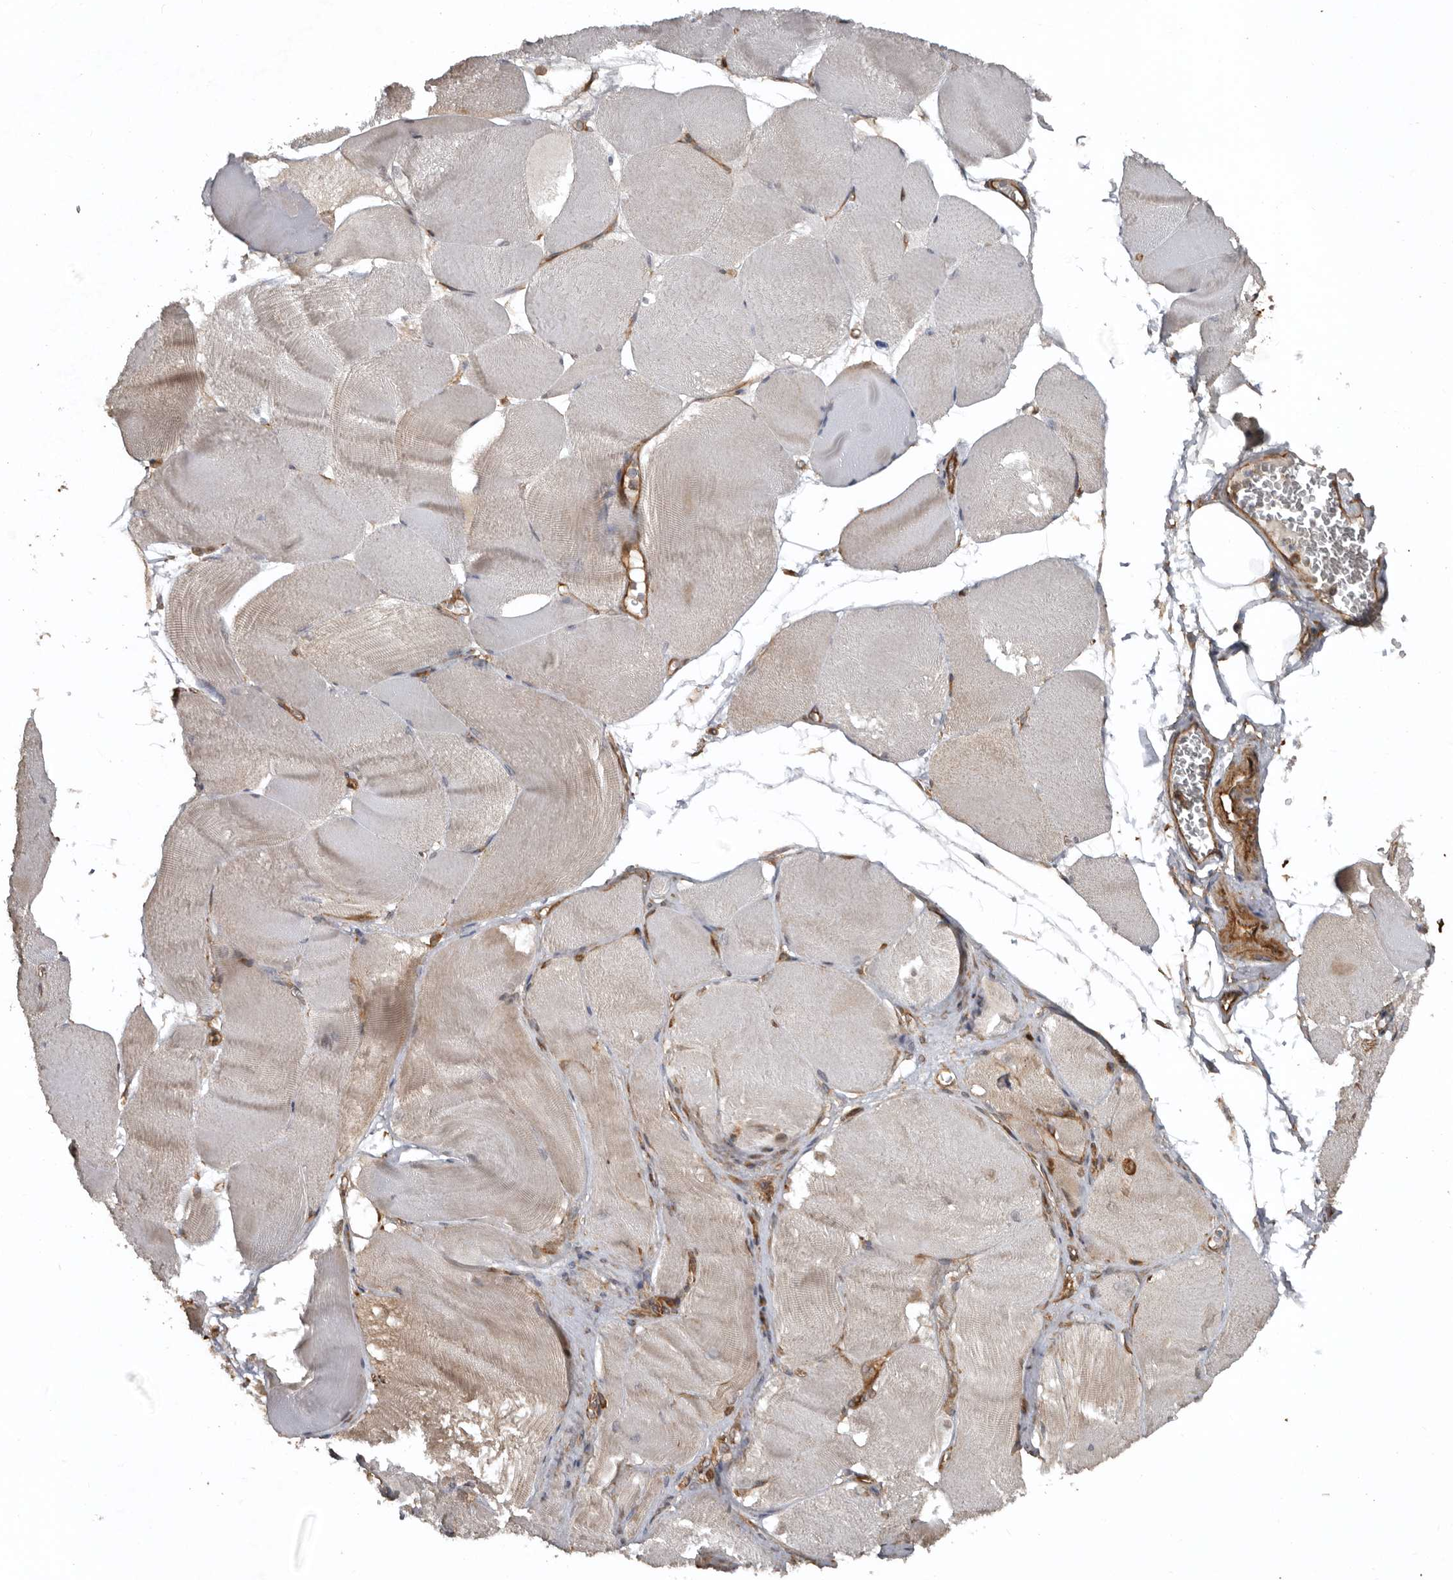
{"staining": {"intensity": "weak", "quantity": "25%-75%", "location": "cytoplasmic/membranous"}, "tissue": "skeletal muscle", "cell_type": "Myocytes", "image_type": "normal", "snomed": [{"axis": "morphology", "description": "Normal tissue, NOS"}, {"axis": "morphology", "description": "Basal cell carcinoma"}, {"axis": "topography", "description": "Skeletal muscle"}], "caption": "The immunohistochemical stain highlights weak cytoplasmic/membranous staining in myocytes of unremarkable skeletal muscle.", "gene": "EXOC3L1", "patient": {"sex": "female", "age": 64}}